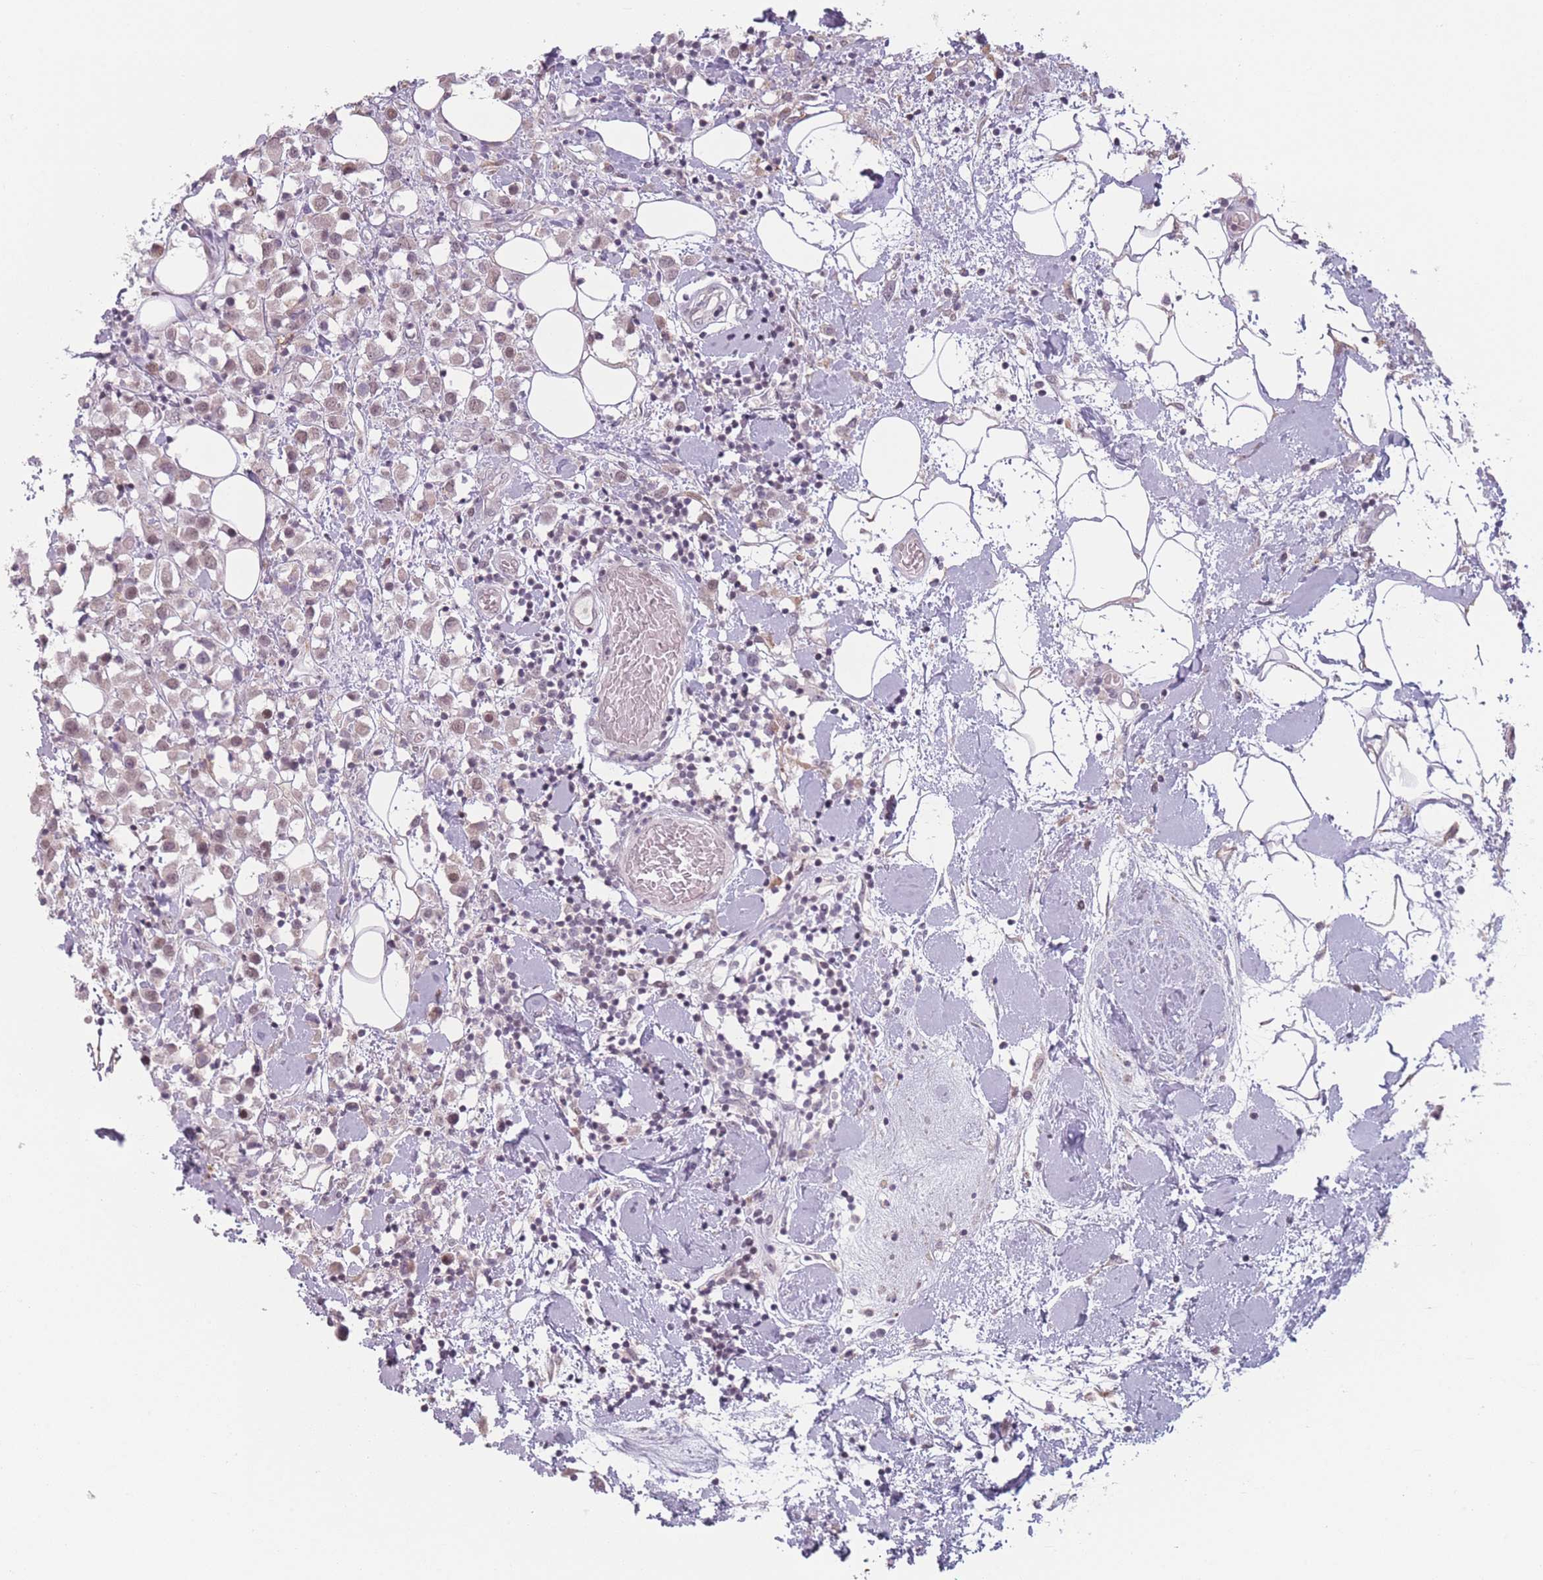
{"staining": {"intensity": "weak", "quantity": ">75%", "location": "nuclear"}, "tissue": "breast cancer", "cell_type": "Tumor cells", "image_type": "cancer", "snomed": [{"axis": "morphology", "description": "Duct carcinoma"}, {"axis": "topography", "description": "Breast"}], "caption": "Human breast cancer (invasive ductal carcinoma) stained with a brown dye demonstrates weak nuclear positive staining in about >75% of tumor cells.", "gene": "OR10C1", "patient": {"sex": "female", "age": 61}}